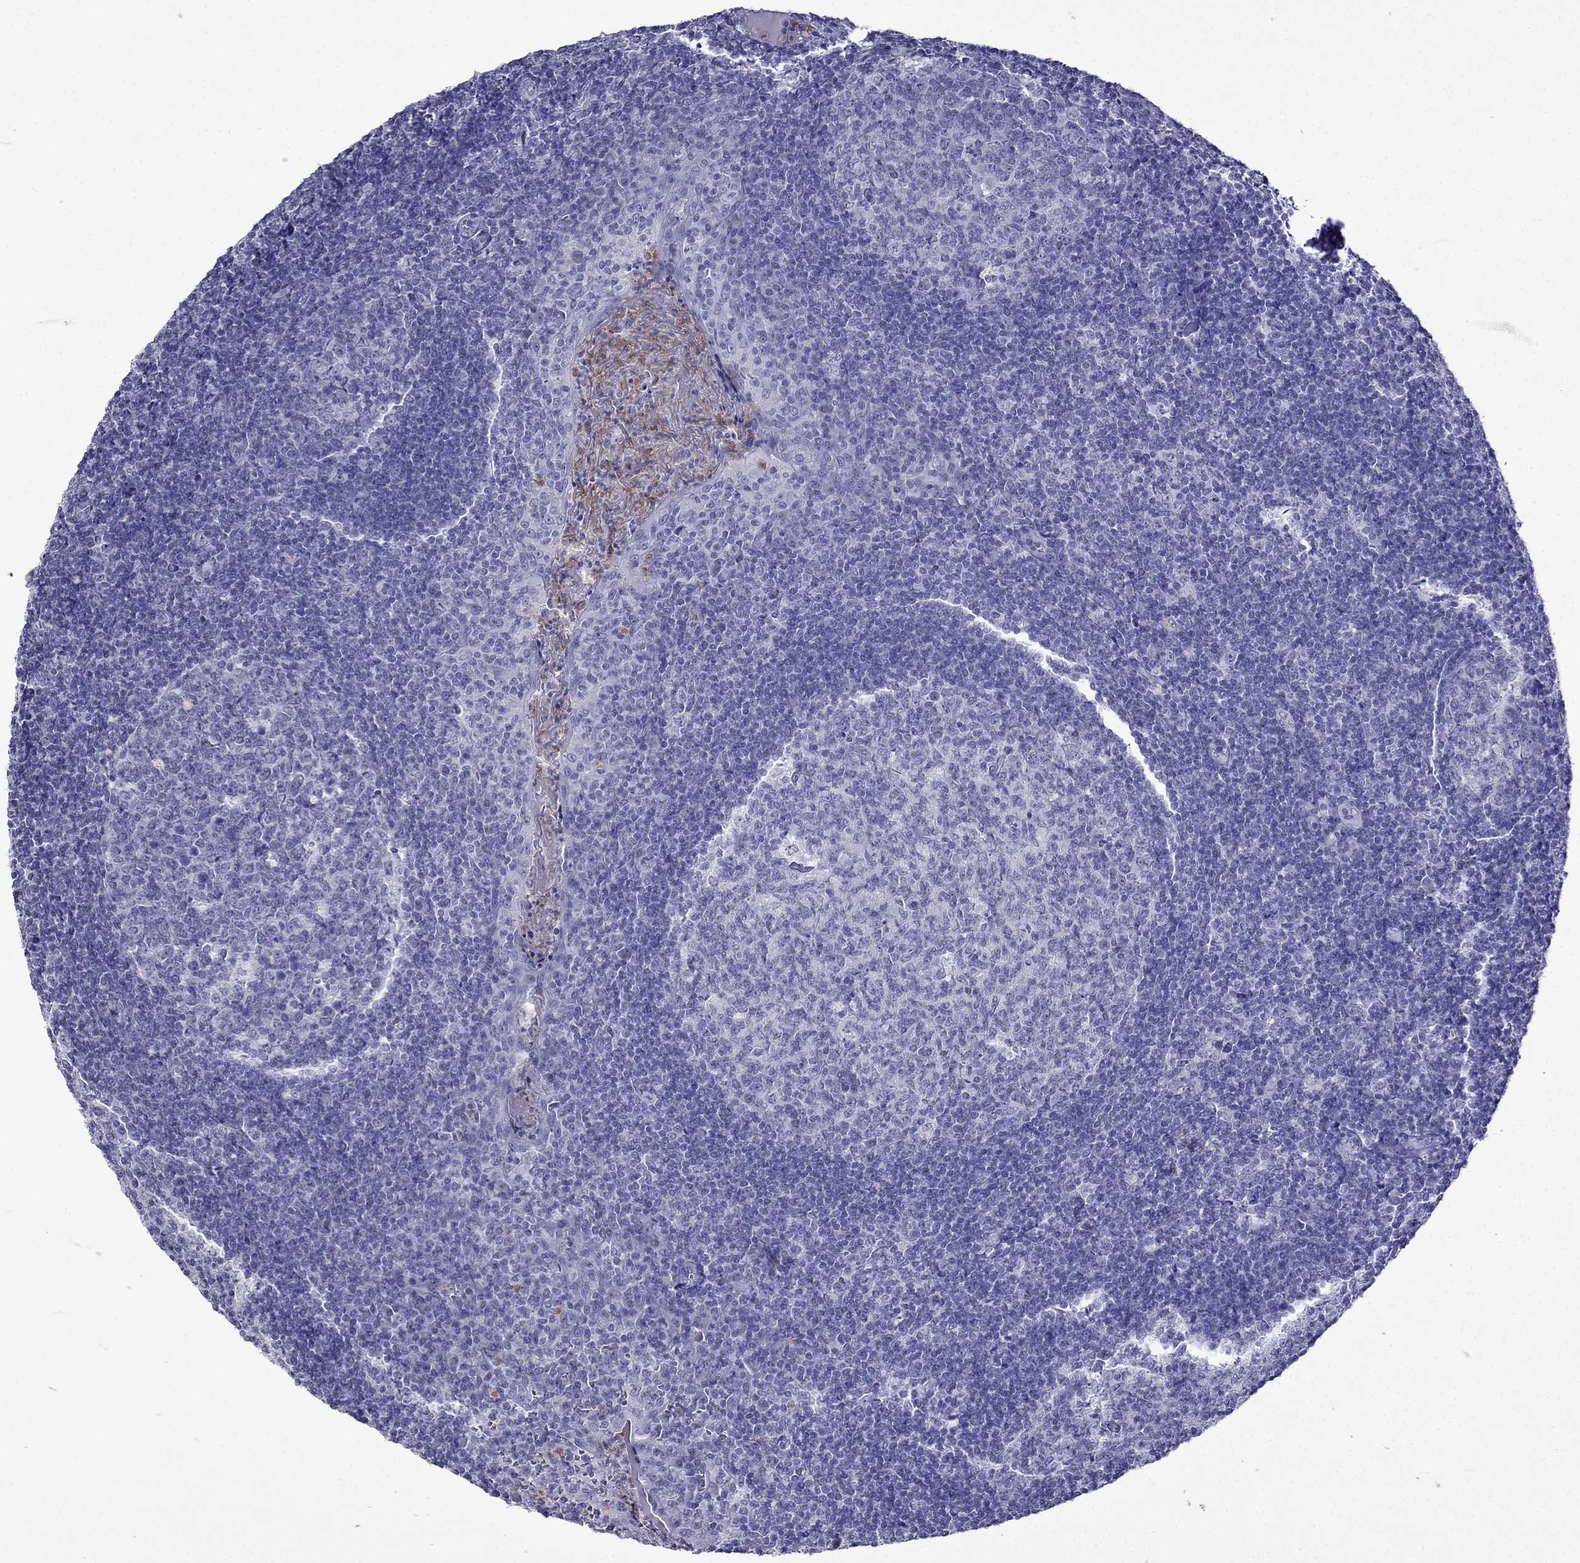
{"staining": {"intensity": "negative", "quantity": "none", "location": "none"}, "tissue": "tonsil", "cell_type": "Germinal center cells", "image_type": "normal", "snomed": [{"axis": "morphology", "description": "Normal tissue, NOS"}, {"axis": "topography", "description": "Tonsil"}], "caption": "The immunohistochemistry (IHC) photomicrograph has no significant expression in germinal center cells of tonsil.", "gene": "CDHR4", "patient": {"sex": "female", "age": 12}}